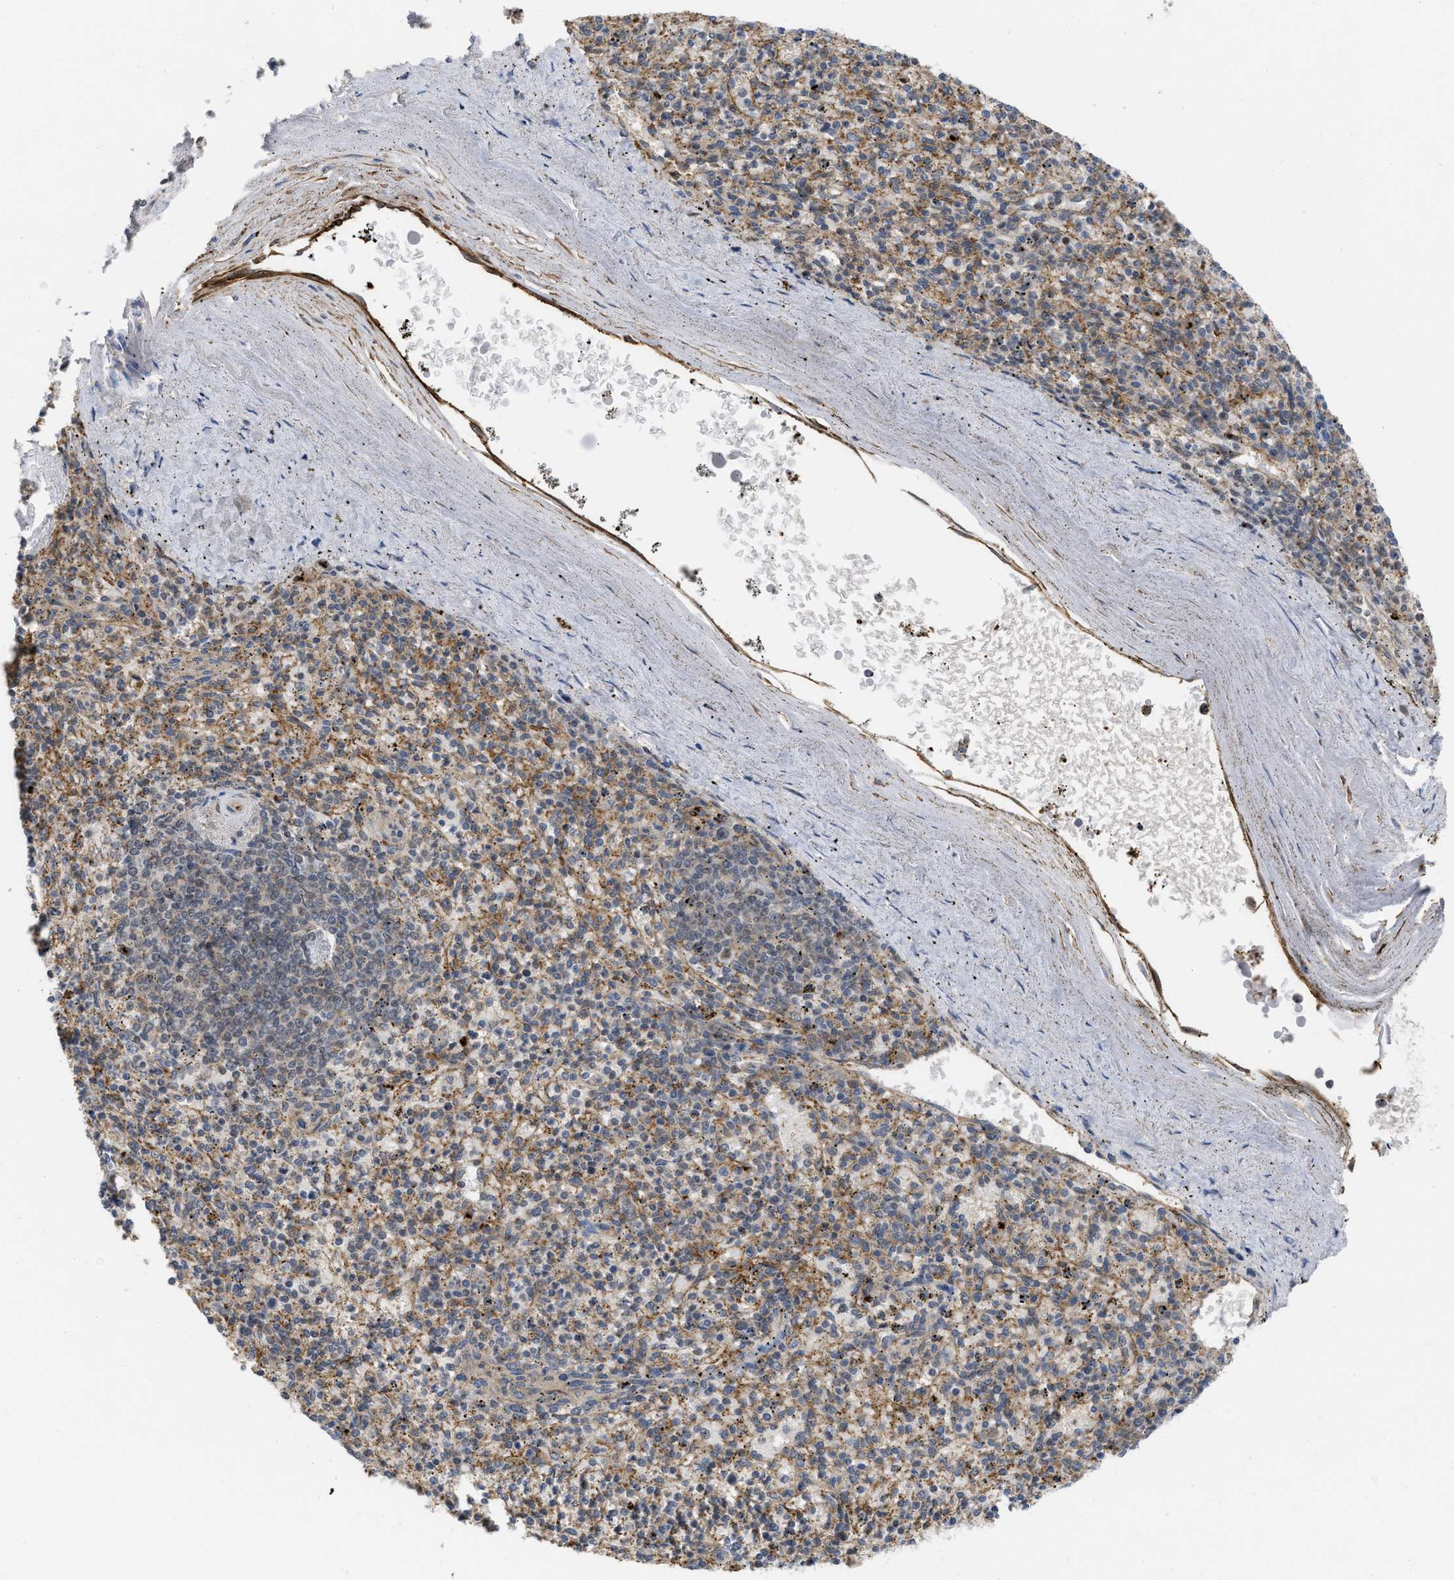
{"staining": {"intensity": "negative", "quantity": "none", "location": "none"}, "tissue": "spleen", "cell_type": "Cells in red pulp", "image_type": "normal", "snomed": [{"axis": "morphology", "description": "Normal tissue, NOS"}, {"axis": "topography", "description": "Spleen"}], "caption": "This is a micrograph of IHC staining of benign spleen, which shows no staining in cells in red pulp. (DAB (3,3'-diaminobenzidine) immunohistochemistry (IHC) with hematoxylin counter stain).", "gene": "NAPEPLD", "patient": {"sex": "male", "age": 72}}